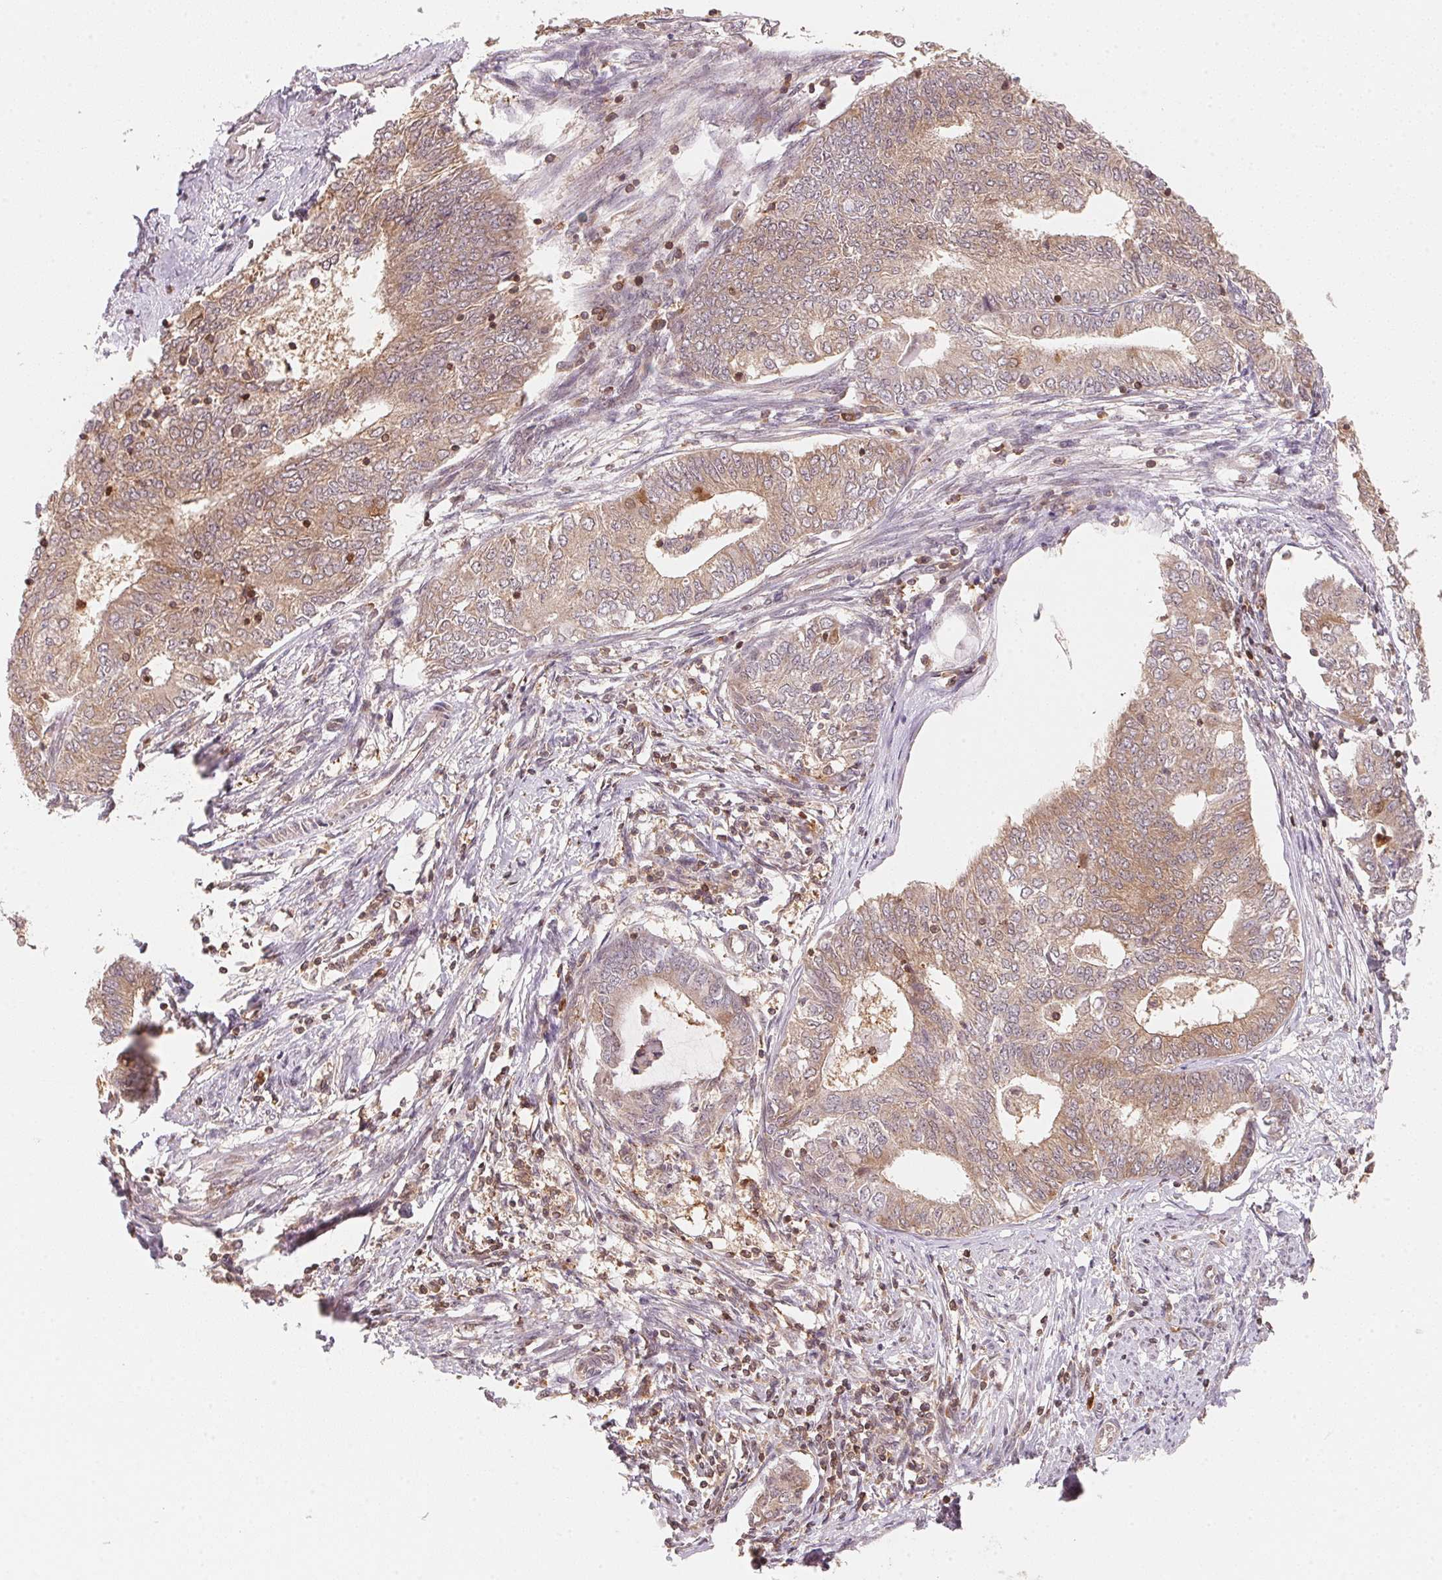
{"staining": {"intensity": "weak", "quantity": ">75%", "location": "cytoplasmic/membranous"}, "tissue": "endometrial cancer", "cell_type": "Tumor cells", "image_type": "cancer", "snomed": [{"axis": "morphology", "description": "Adenocarcinoma, NOS"}, {"axis": "topography", "description": "Endometrium"}], "caption": "Weak cytoplasmic/membranous protein staining is seen in approximately >75% of tumor cells in endometrial cancer (adenocarcinoma).", "gene": "CCDC102B", "patient": {"sex": "female", "age": 62}}